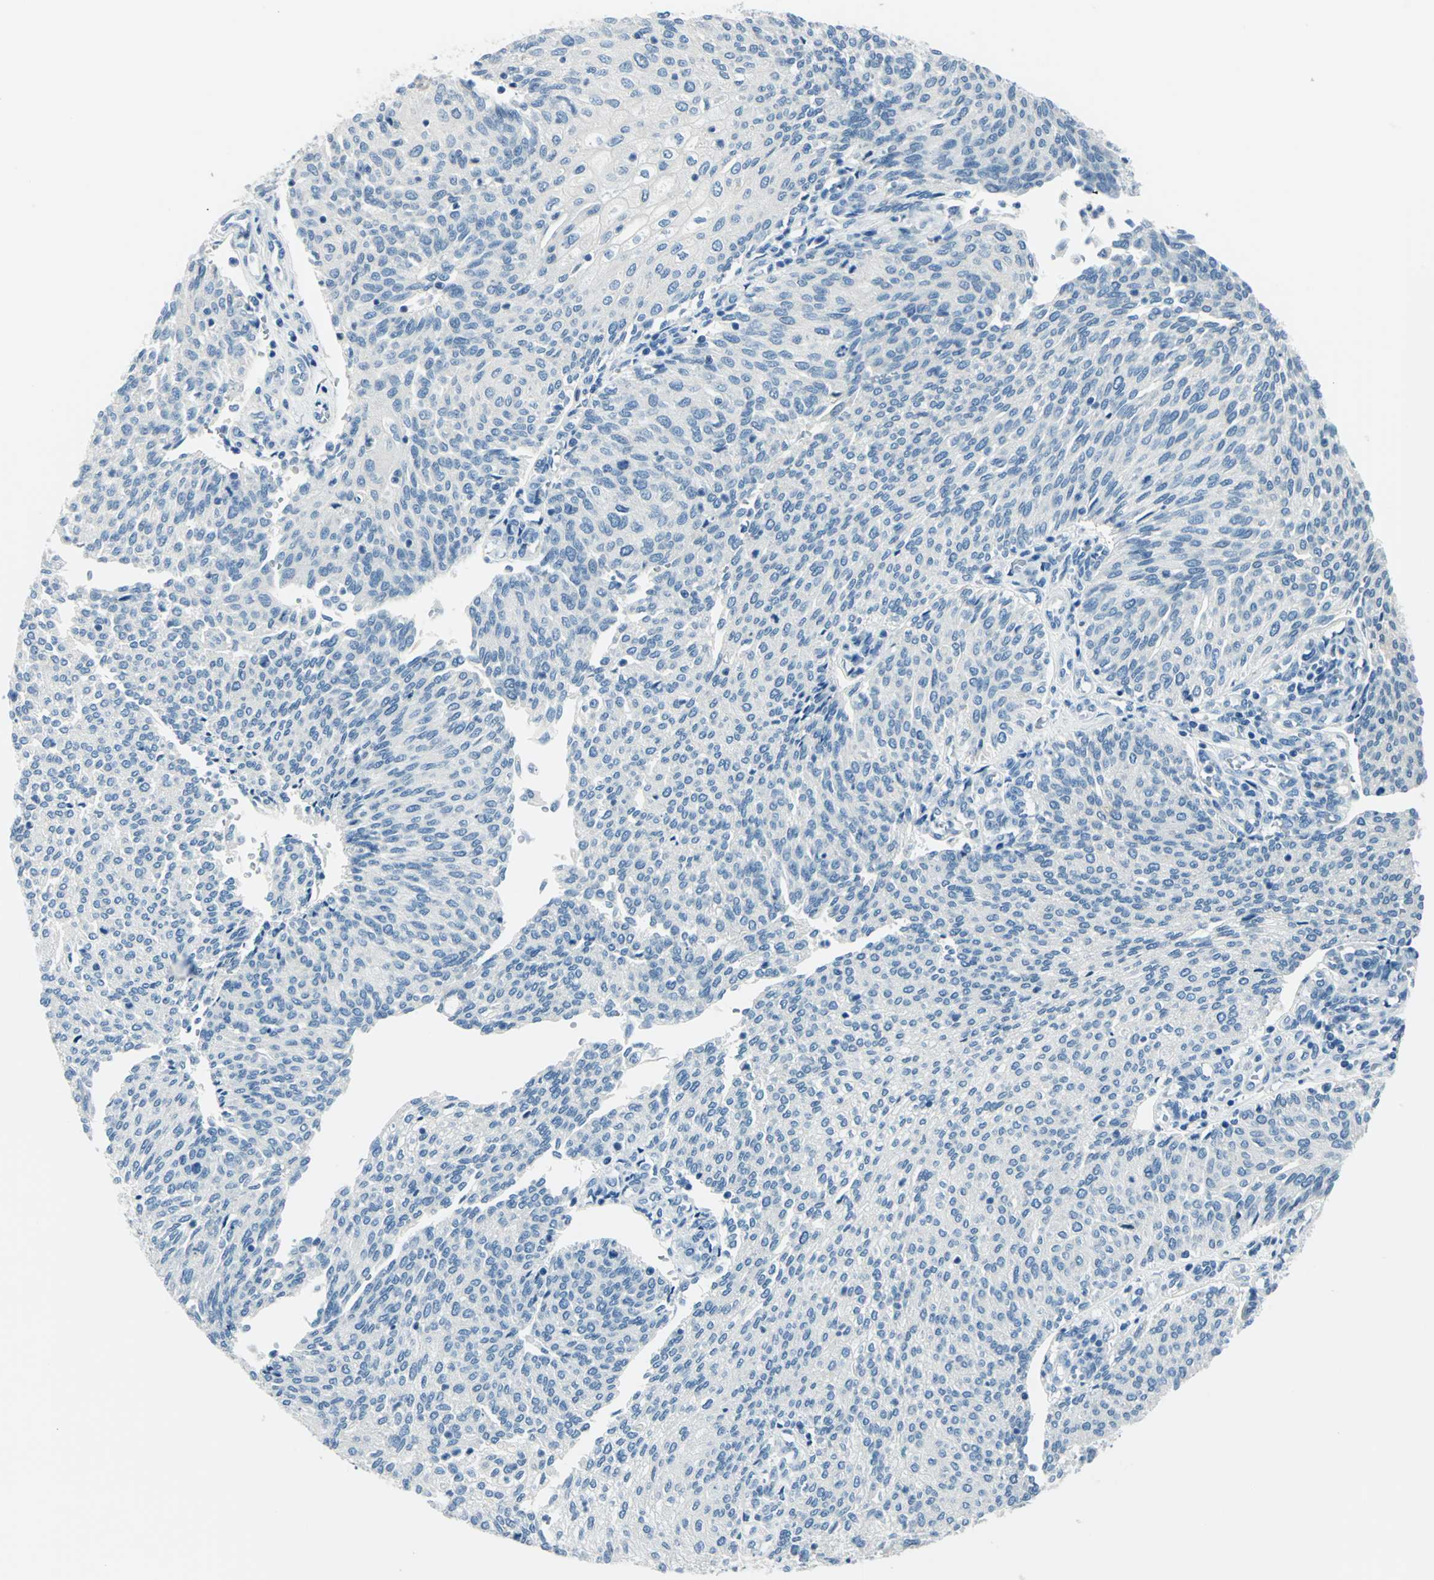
{"staining": {"intensity": "negative", "quantity": "none", "location": "none"}, "tissue": "urothelial cancer", "cell_type": "Tumor cells", "image_type": "cancer", "snomed": [{"axis": "morphology", "description": "Urothelial carcinoma, Low grade"}, {"axis": "topography", "description": "Urinary bladder"}], "caption": "Immunohistochemical staining of low-grade urothelial carcinoma displays no significant expression in tumor cells. The staining was performed using DAB to visualize the protein expression in brown, while the nuclei were stained in blue with hematoxylin (Magnification: 20x).", "gene": "AKR1A1", "patient": {"sex": "female", "age": 79}}